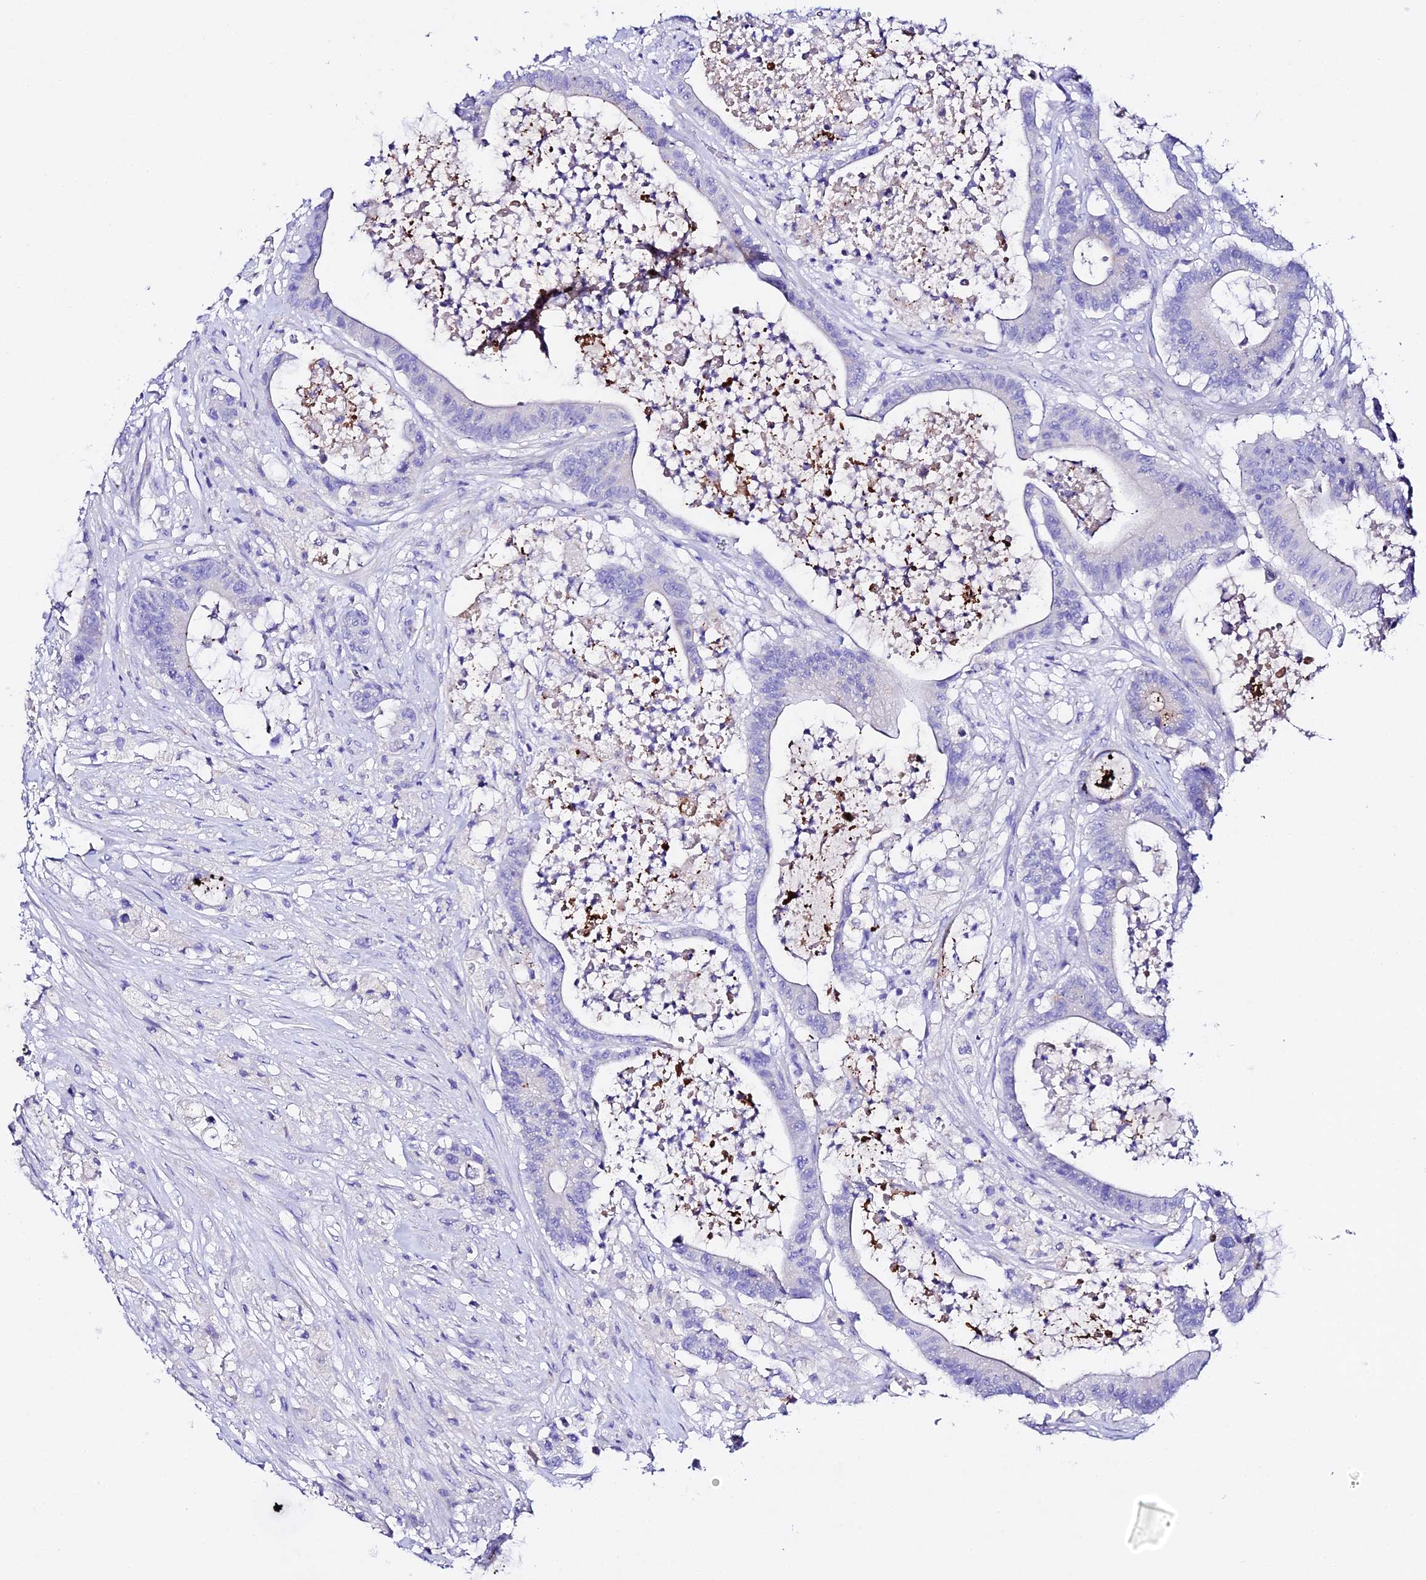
{"staining": {"intensity": "negative", "quantity": "none", "location": "none"}, "tissue": "colorectal cancer", "cell_type": "Tumor cells", "image_type": "cancer", "snomed": [{"axis": "morphology", "description": "Adenocarcinoma, NOS"}, {"axis": "topography", "description": "Colon"}], "caption": "DAB (3,3'-diaminobenzidine) immunohistochemical staining of human colorectal adenocarcinoma reveals no significant expression in tumor cells.", "gene": "TMEM117", "patient": {"sex": "female", "age": 84}}